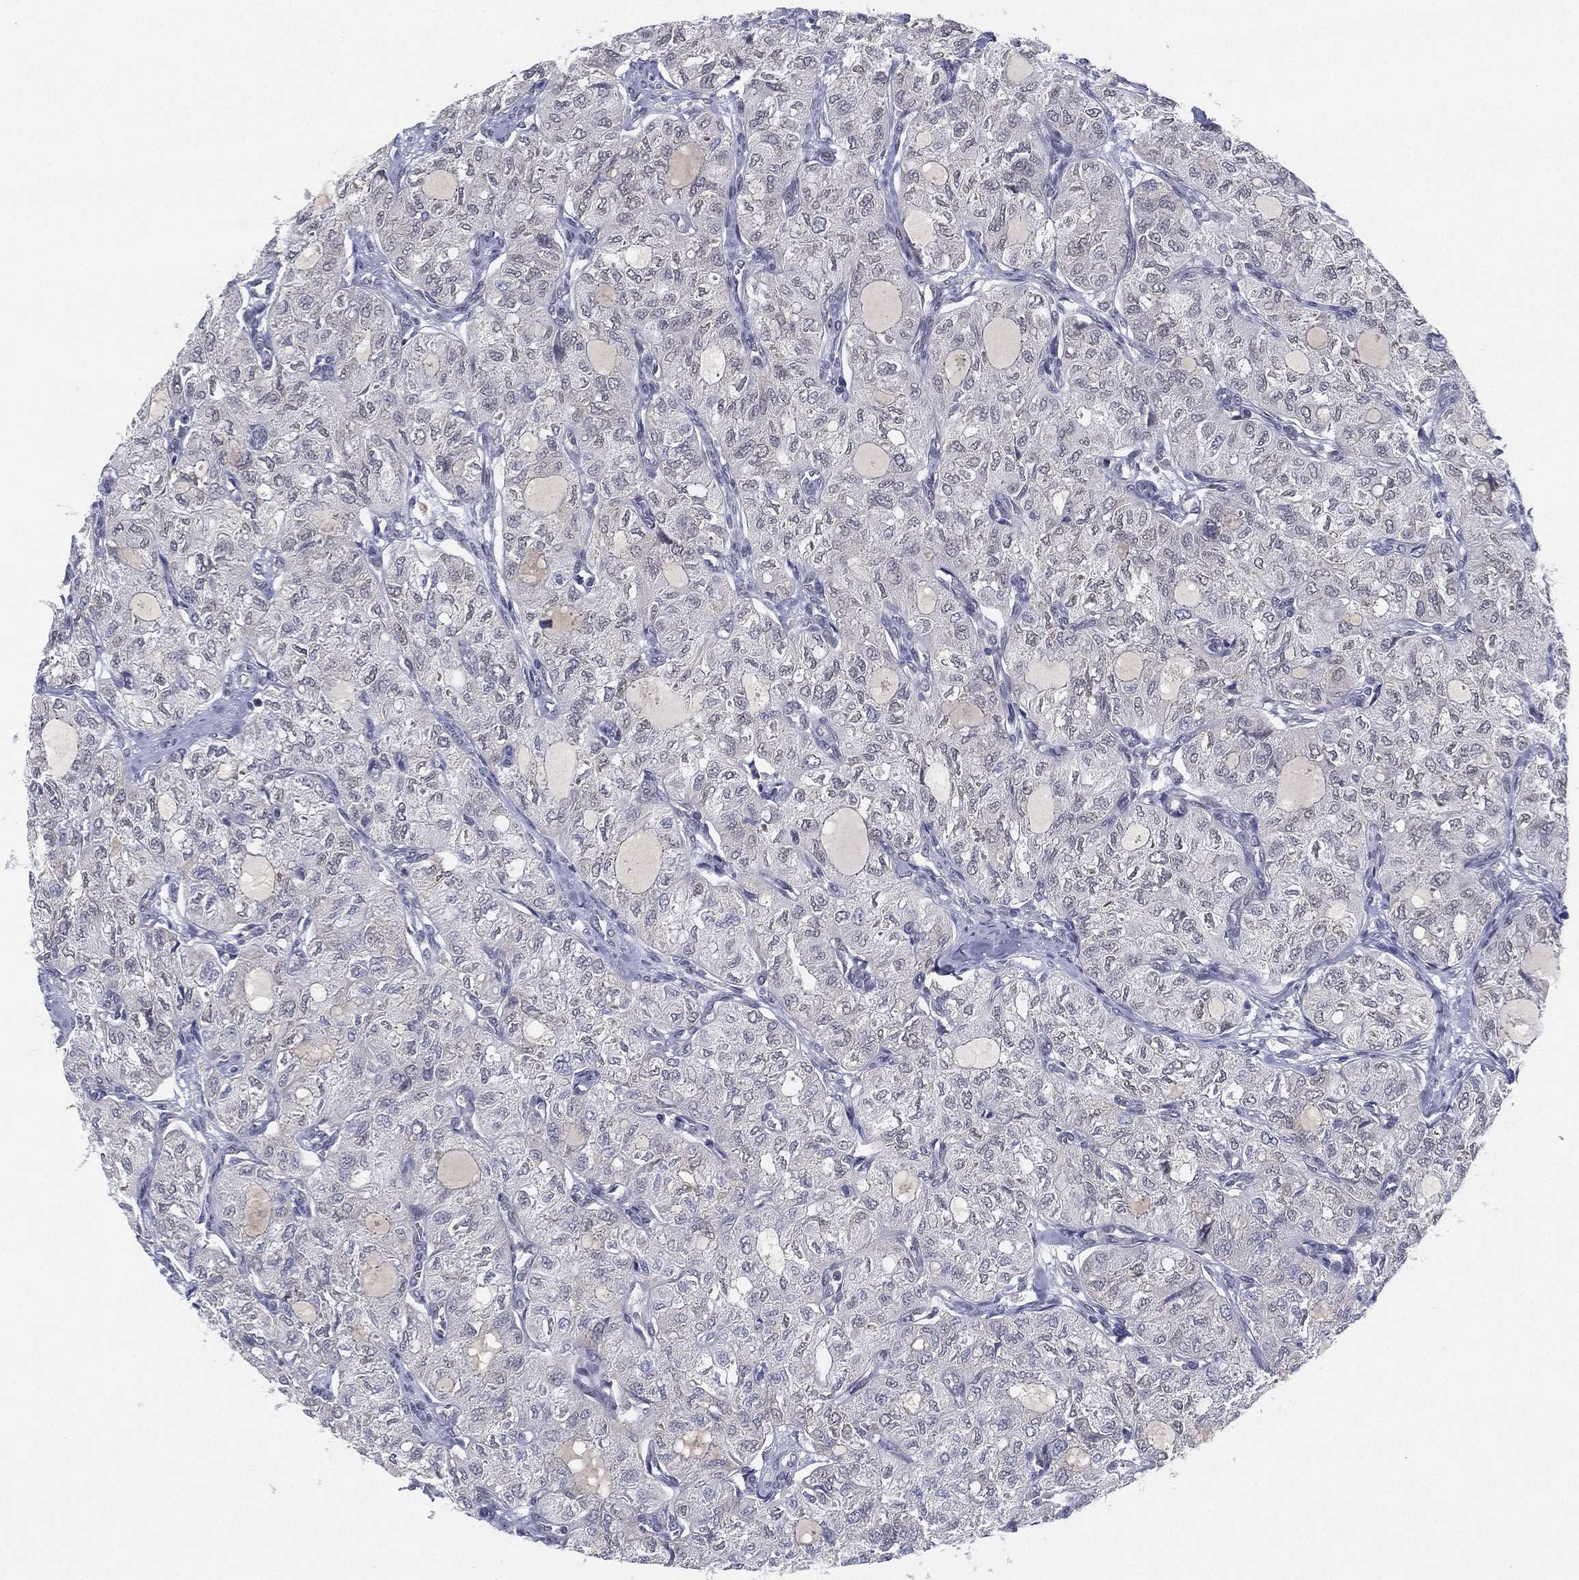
{"staining": {"intensity": "negative", "quantity": "none", "location": "none"}, "tissue": "thyroid cancer", "cell_type": "Tumor cells", "image_type": "cancer", "snomed": [{"axis": "morphology", "description": "Follicular adenoma carcinoma, NOS"}, {"axis": "topography", "description": "Thyroid gland"}], "caption": "The immunohistochemistry (IHC) image has no significant staining in tumor cells of thyroid follicular adenoma carcinoma tissue.", "gene": "MS4A8", "patient": {"sex": "male", "age": 75}}